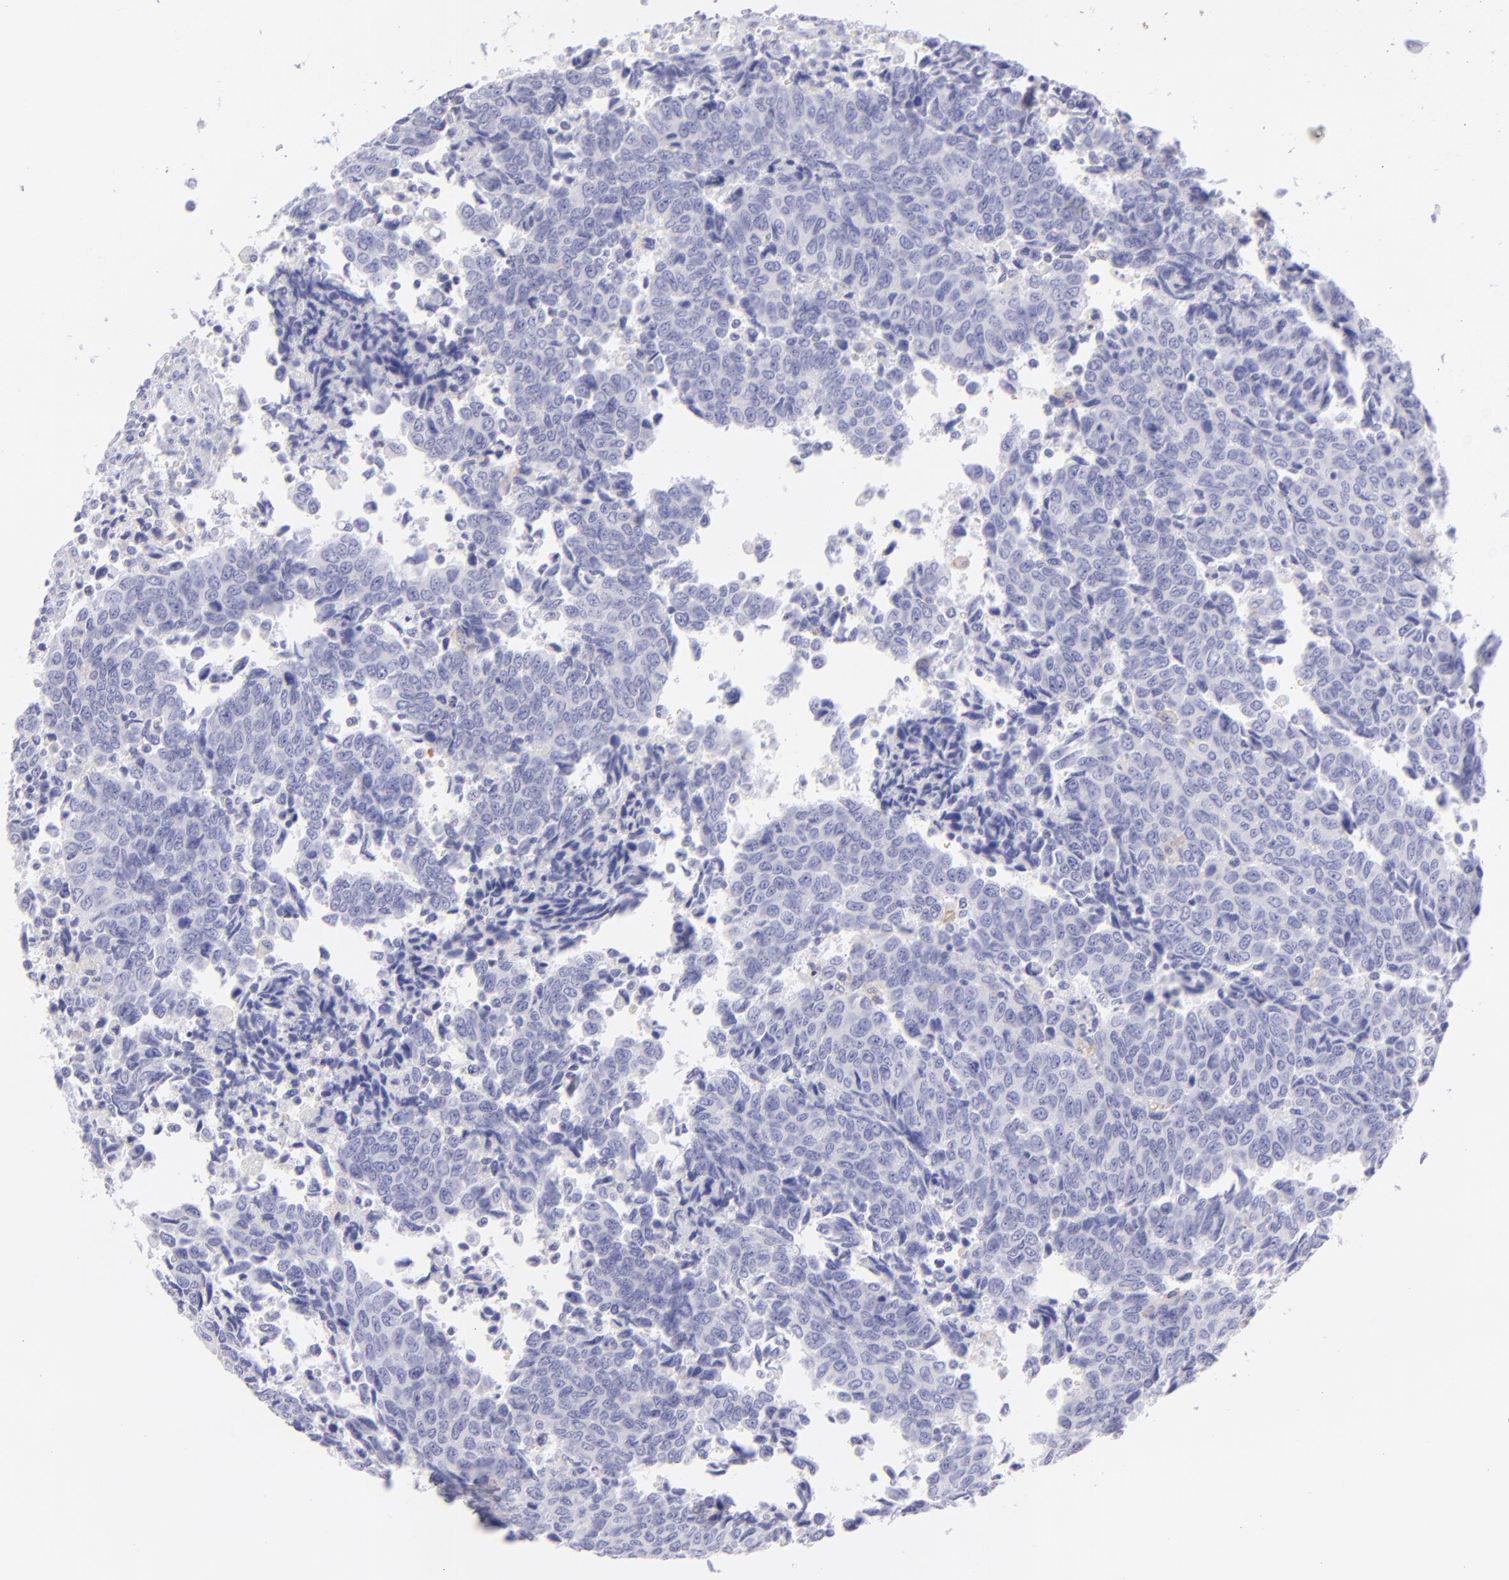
{"staining": {"intensity": "negative", "quantity": "none", "location": "none"}, "tissue": "urothelial cancer", "cell_type": "Tumor cells", "image_type": "cancer", "snomed": [{"axis": "morphology", "description": "Urothelial carcinoma, High grade"}, {"axis": "topography", "description": "Urinary bladder"}], "caption": "Tumor cells are negative for brown protein staining in high-grade urothelial carcinoma.", "gene": "CD72", "patient": {"sex": "male", "age": 86}}